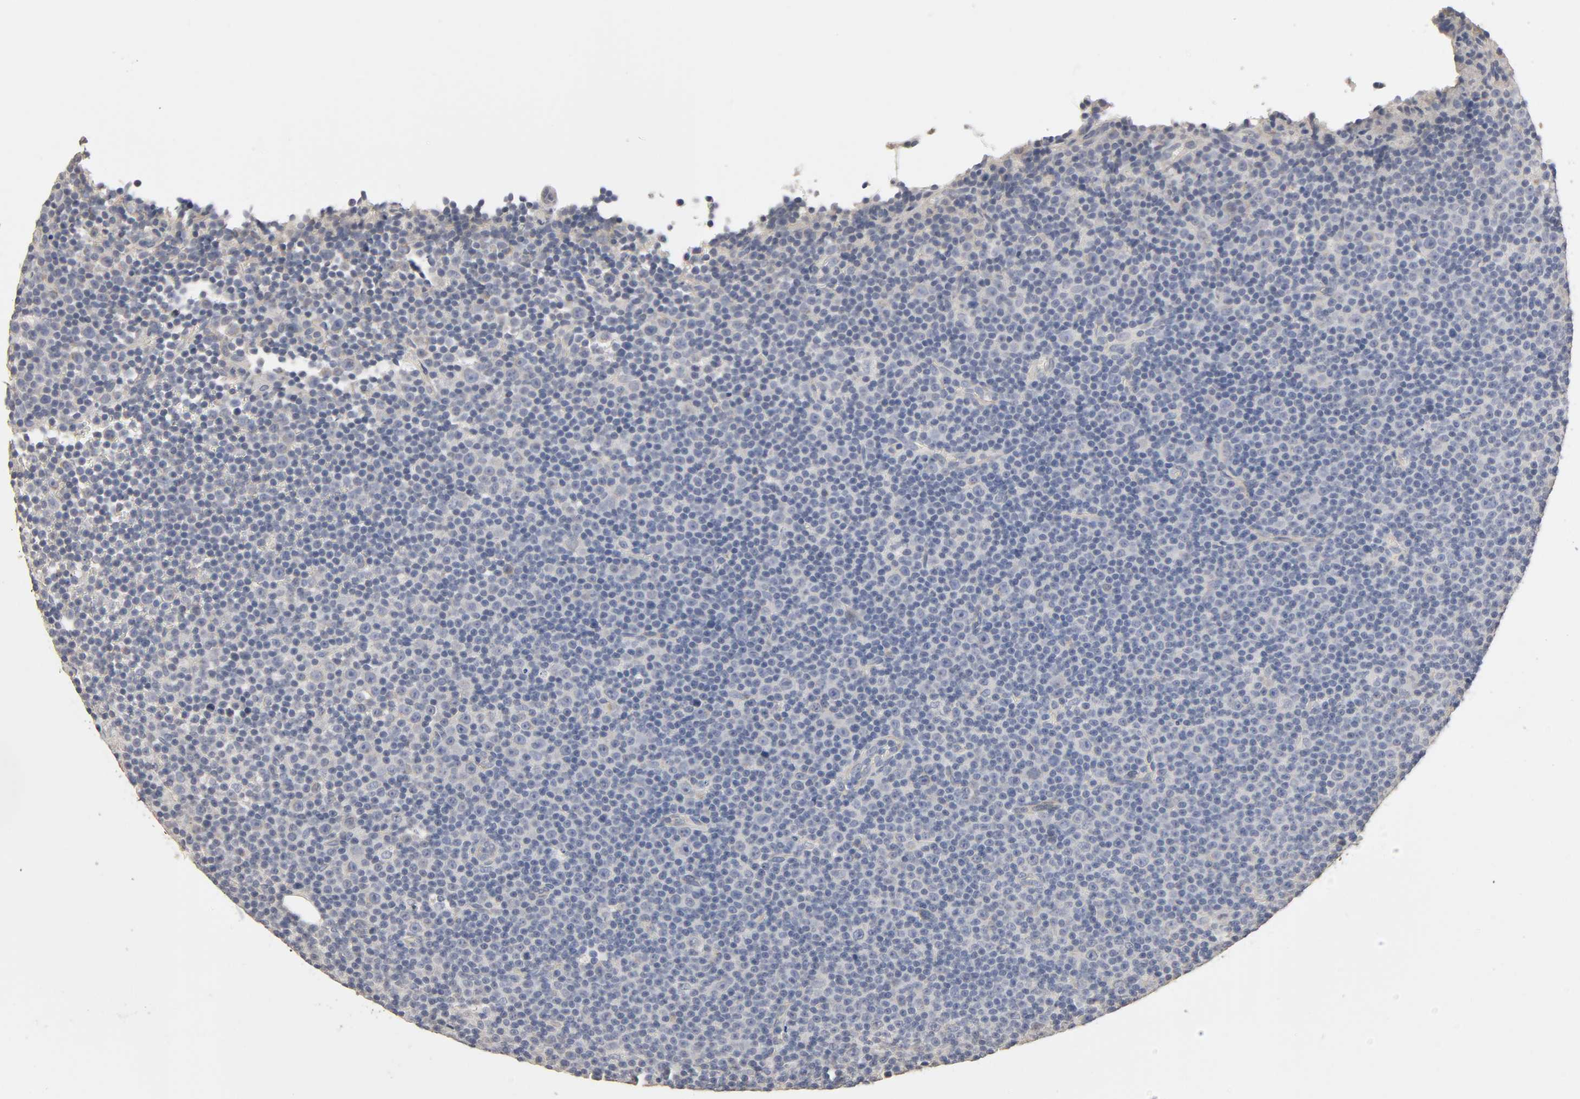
{"staining": {"intensity": "negative", "quantity": "none", "location": "none"}, "tissue": "lymphoma", "cell_type": "Tumor cells", "image_type": "cancer", "snomed": [{"axis": "morphology", "description": "Malignant lymphoma, non-Hodgkin's type, Low grade"}, {"axis": "topography", "description": "Lymph node"}], "caption": "Protein analysis of malignant lymphoma, non-Hodgkin's type (low-grade) reveals no significant positivity in tumor cells. (DAB immunohistochemistry (IHC) with hematoxylin counter stain).", "gene": "SLC10A2", "patient": {"sex": "female", "age": 67}}